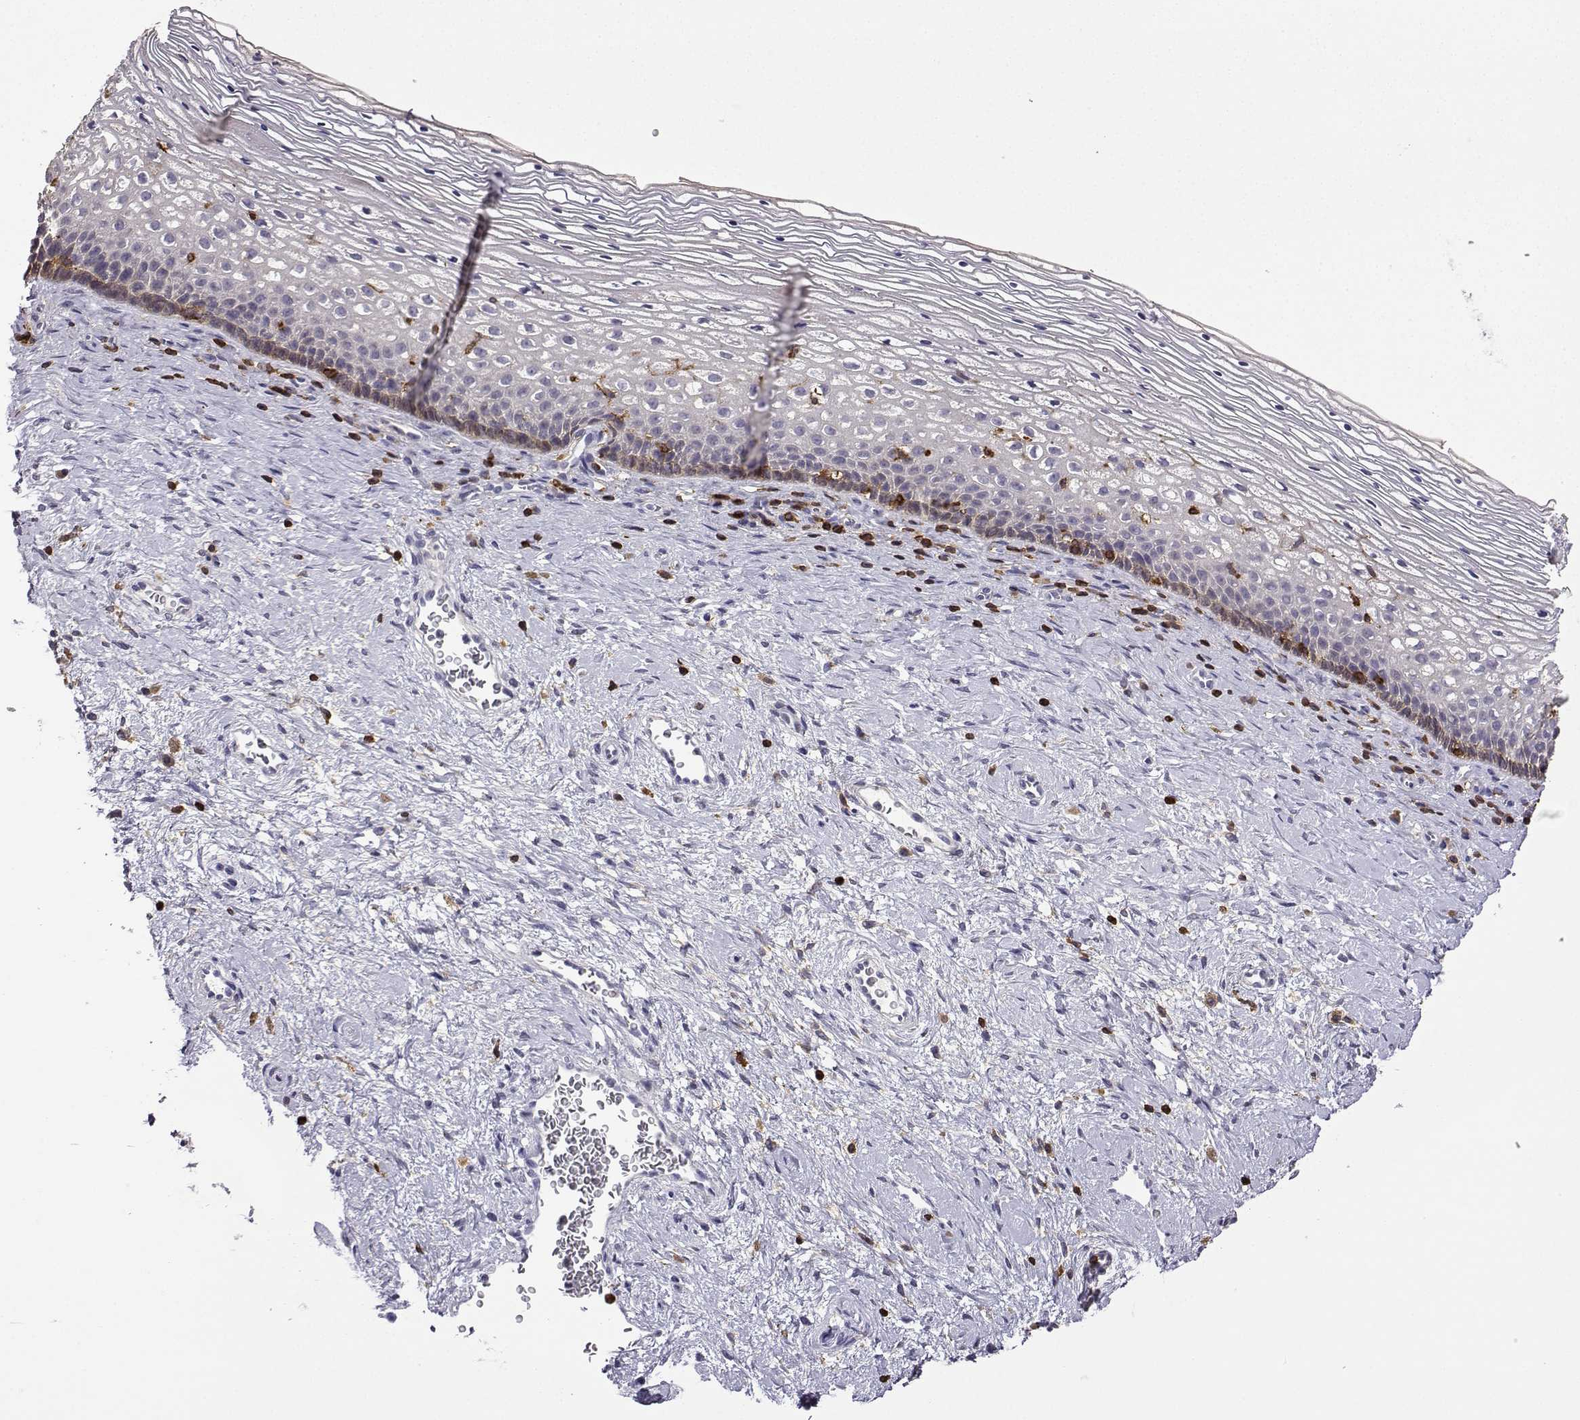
{"staining": {"intensity": "negative", "quantity": "none", "location": "none"}, "tissue": "cervix", "cell_type": "Glandular cells", "image_type": "normal", "snomed": [{"axis": "morphology", "description": "Normal tissue, NOS"}, {"axis": "topography", "description": "Cervix"}], "caption": "High magnification brightfield microscopy of benign cervix stained with DAB (3,3'-diaminobenzidine) (brown) and counterstained with hematoxylin (blue): glandular cells show no significant positivity.", "gene": "DOCK10", "patient": {"sex": "female", "age": 34}}